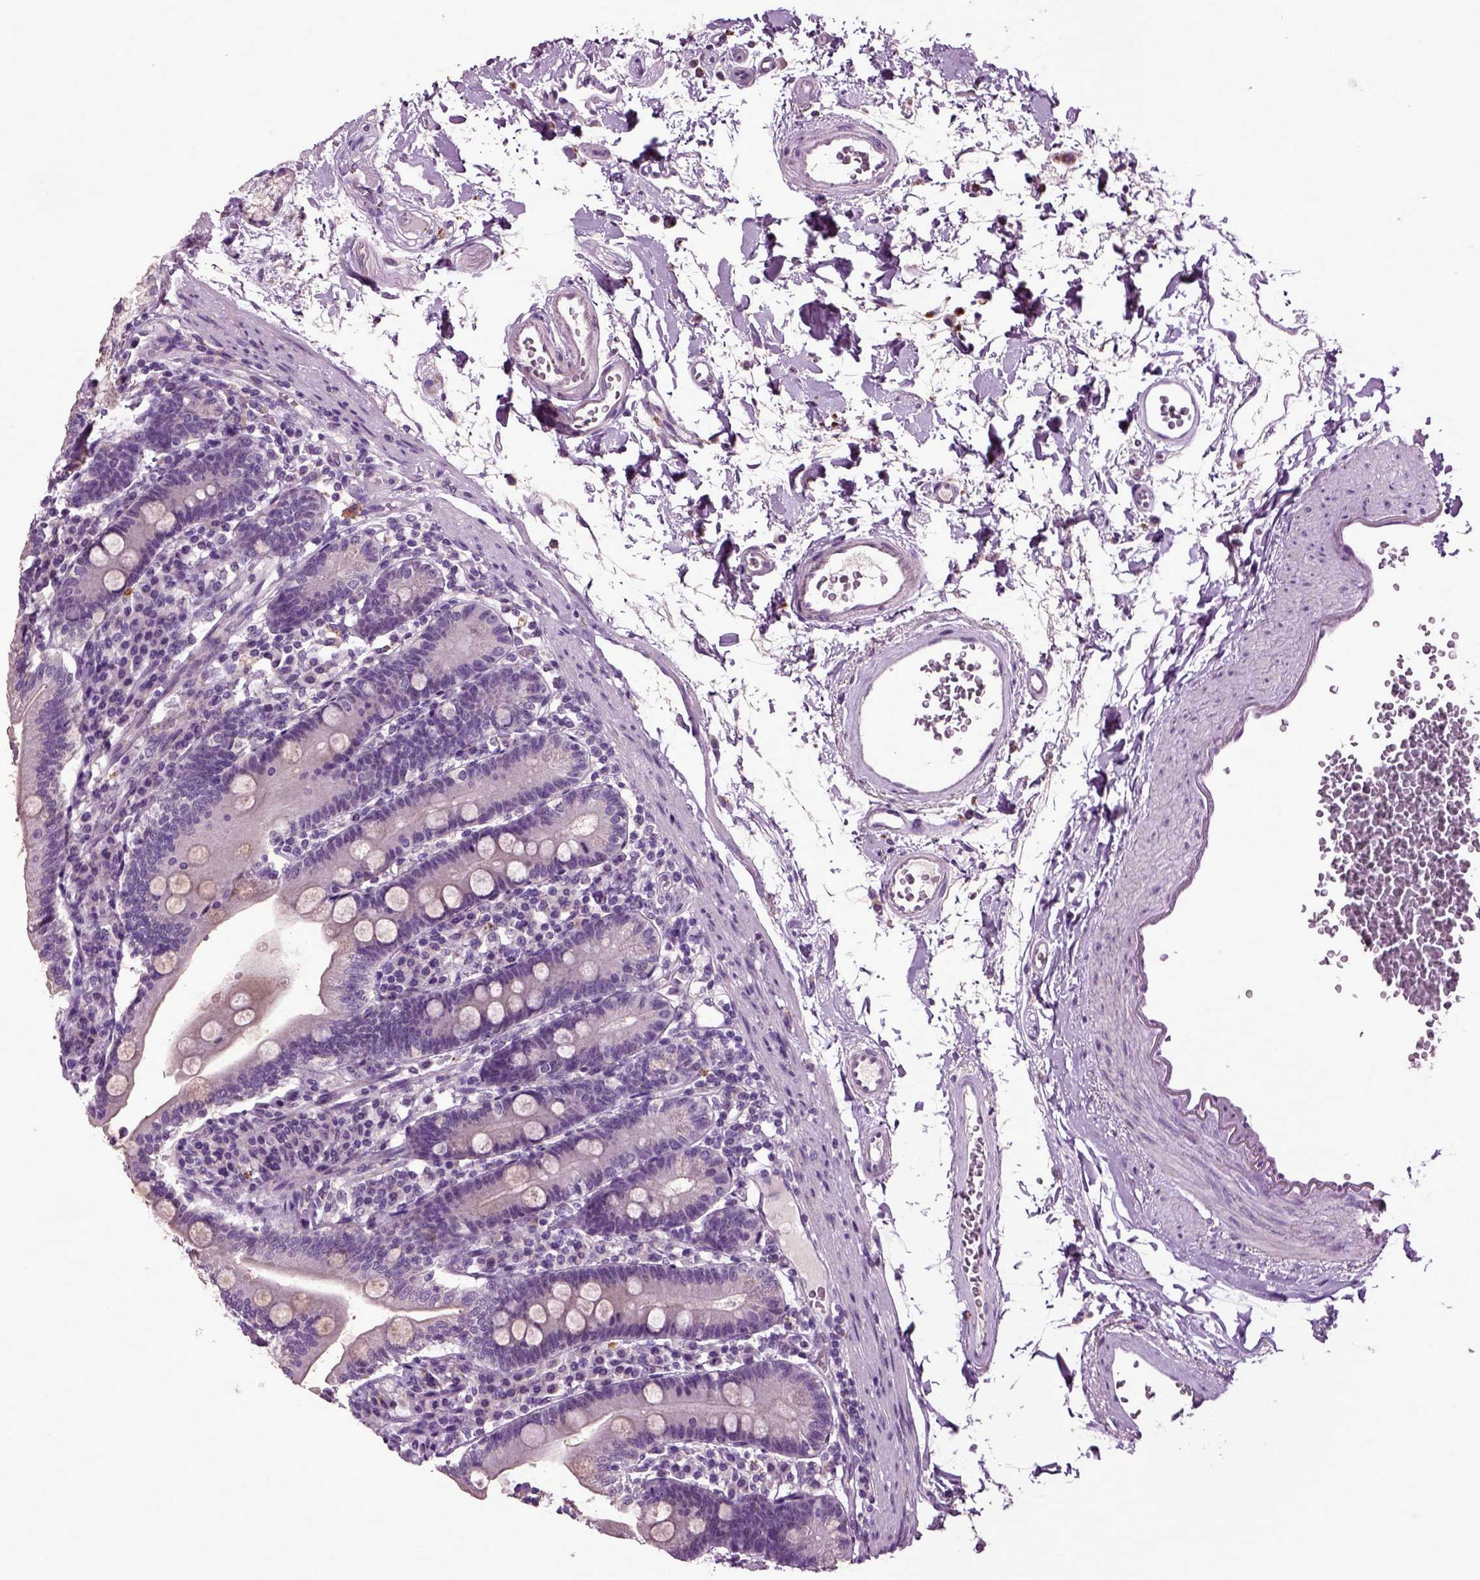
{"staining": {"intensity": "negative", "quantity": "none", "location": "none"}, "tissue": "duodenum", "cell_type": "Glandular cells", "image_type": "normal", "snomed": [{"axis": "morphology", "description": "Normal tissue, NOS"}, {"axis": "topography", "description": "Duodenum"}], "caption": "IHC of unremarkable human duodenum exhibits no positivity in glandular cells. (IHC, brightfield microscopy, high magnification).", "gene": "CRHR1", "patient": {"sex": "female", "age": 67}}